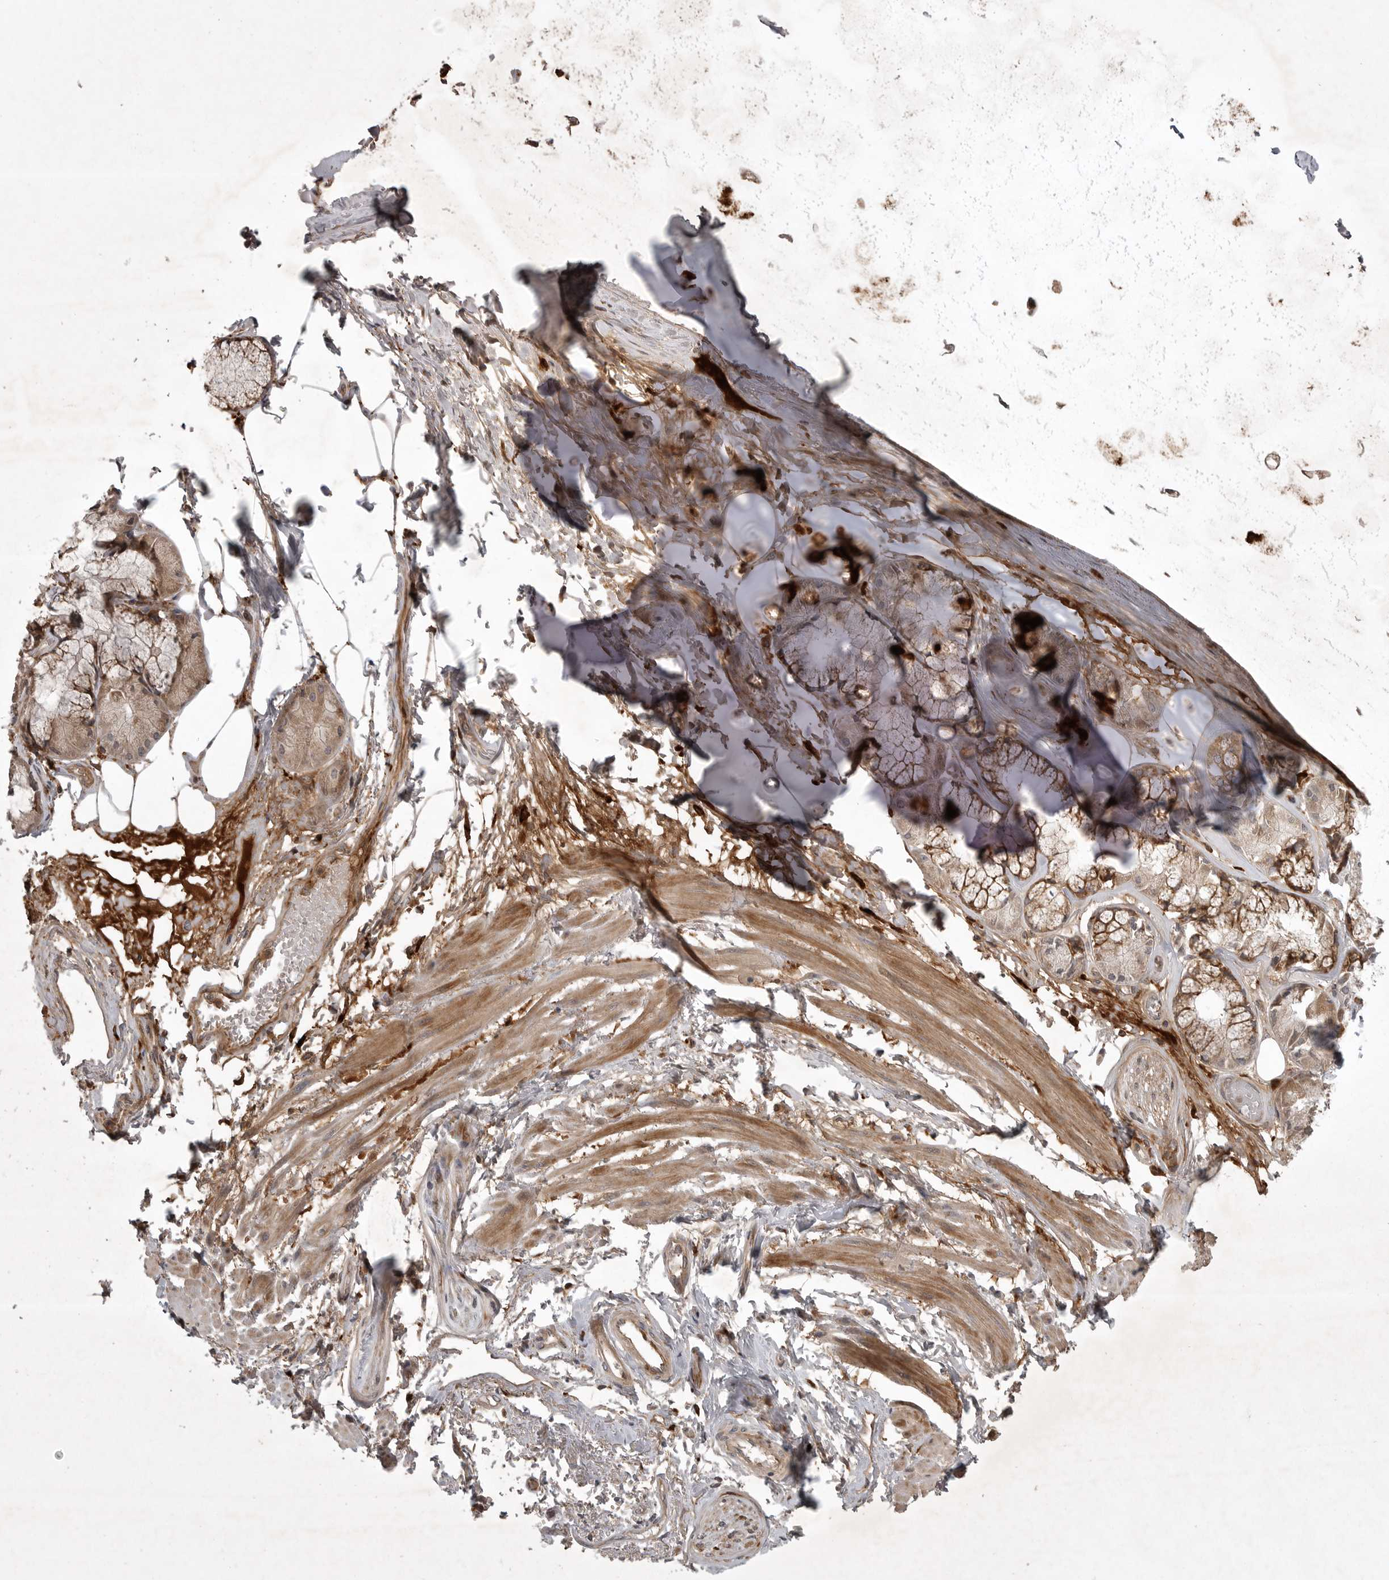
{"staining": {"intensity": "moderate", "quantity": ">75%", "location": "cytoplasmic/membranous"}, "tissue": "adipose tissue", "cell_type": "Adipocytes", "image_type": "normal", "snomed": [{"axis": "morphology", "description": "Normal tissue, NOS"}, {"axis": "topography", "description": "Bronchus"}], "caption": "Immunohistochemistry (IHC) photomicrograph of normal adipose tissue stained for a protein (brown), which exhibits medium levels of moderate cytoplasmic/membranous staining in approximately >75% of adipocytes.", "gene": "GPR31", "patient": {"sex": "male", "age": 66}}